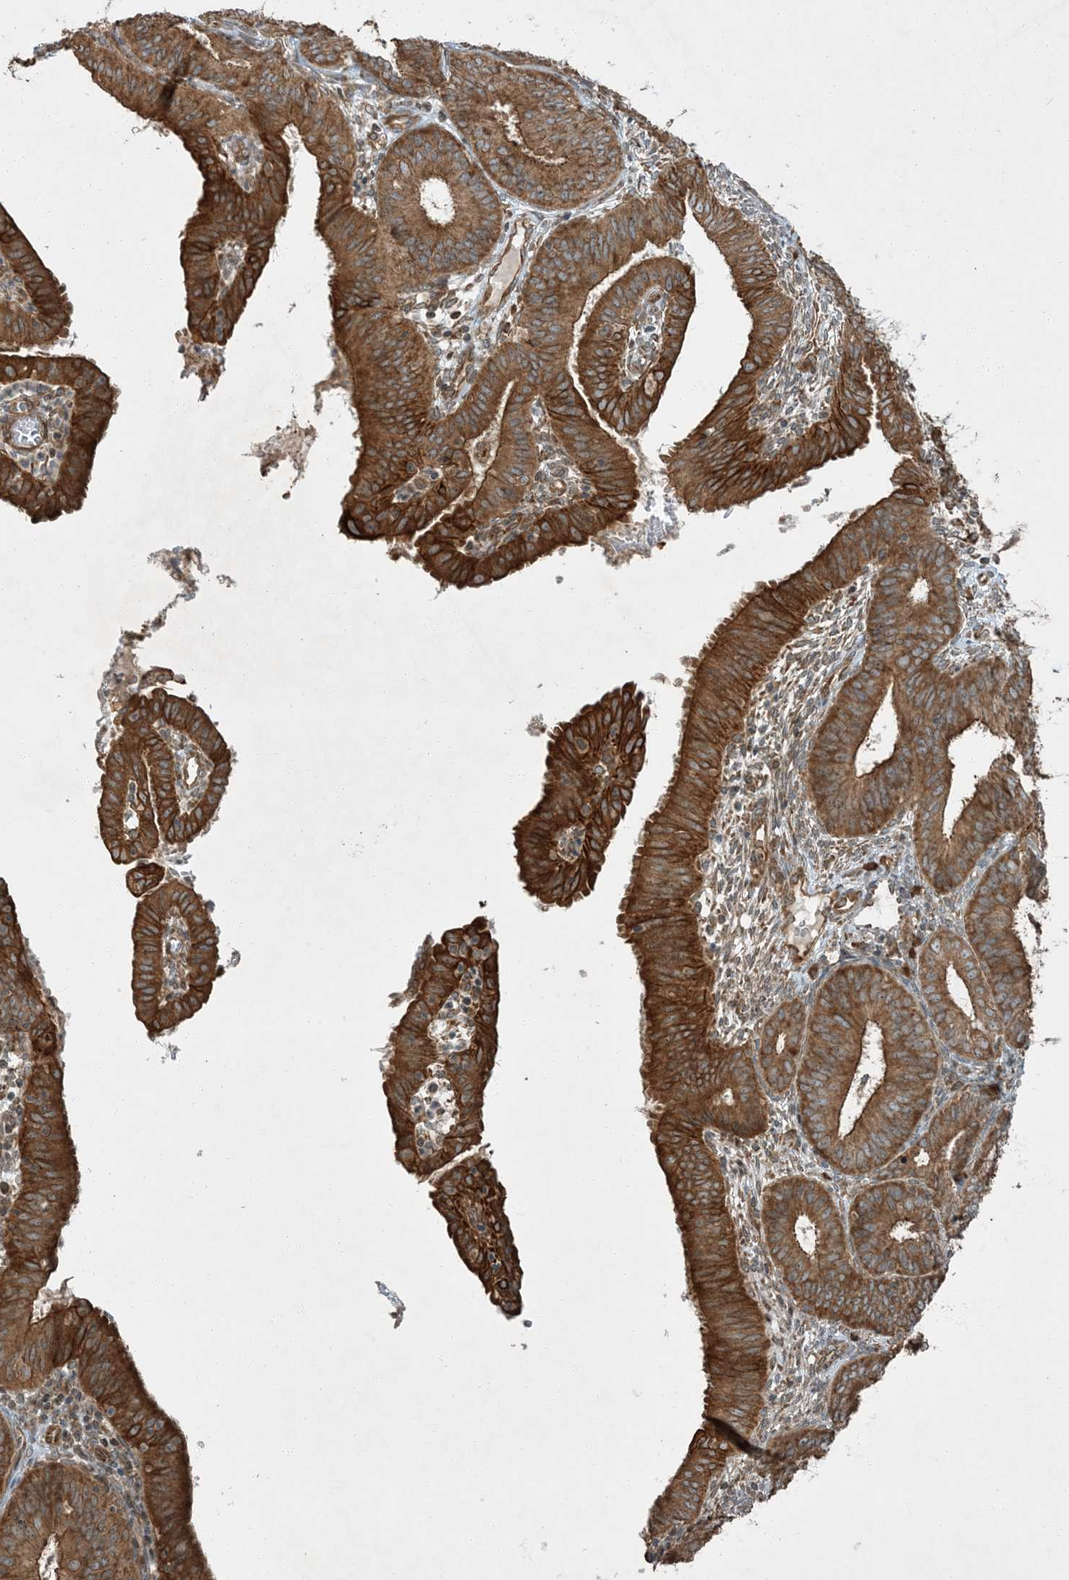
{"staining": {"intensity": "moderate", "quantity": ">75%", "location": "cytoplasmic/membranous"}, "tissue": "endometrial cancer", "cell_type": "Tumor cells", "image_type": "cancer", "snomed": [{"axis": "morphology", "description": "Adenocarcinoma, NOS"}, {"axis": "topography", "description": "Endometrium"}], "caption": "Adenocarcinoma (endometrial) tissue displays moderate cytoplasmic/membranous expression in approximately >75% of tumor cells", "gene": "COMMD8", "patient": {"sex": "female", "age": 51}}